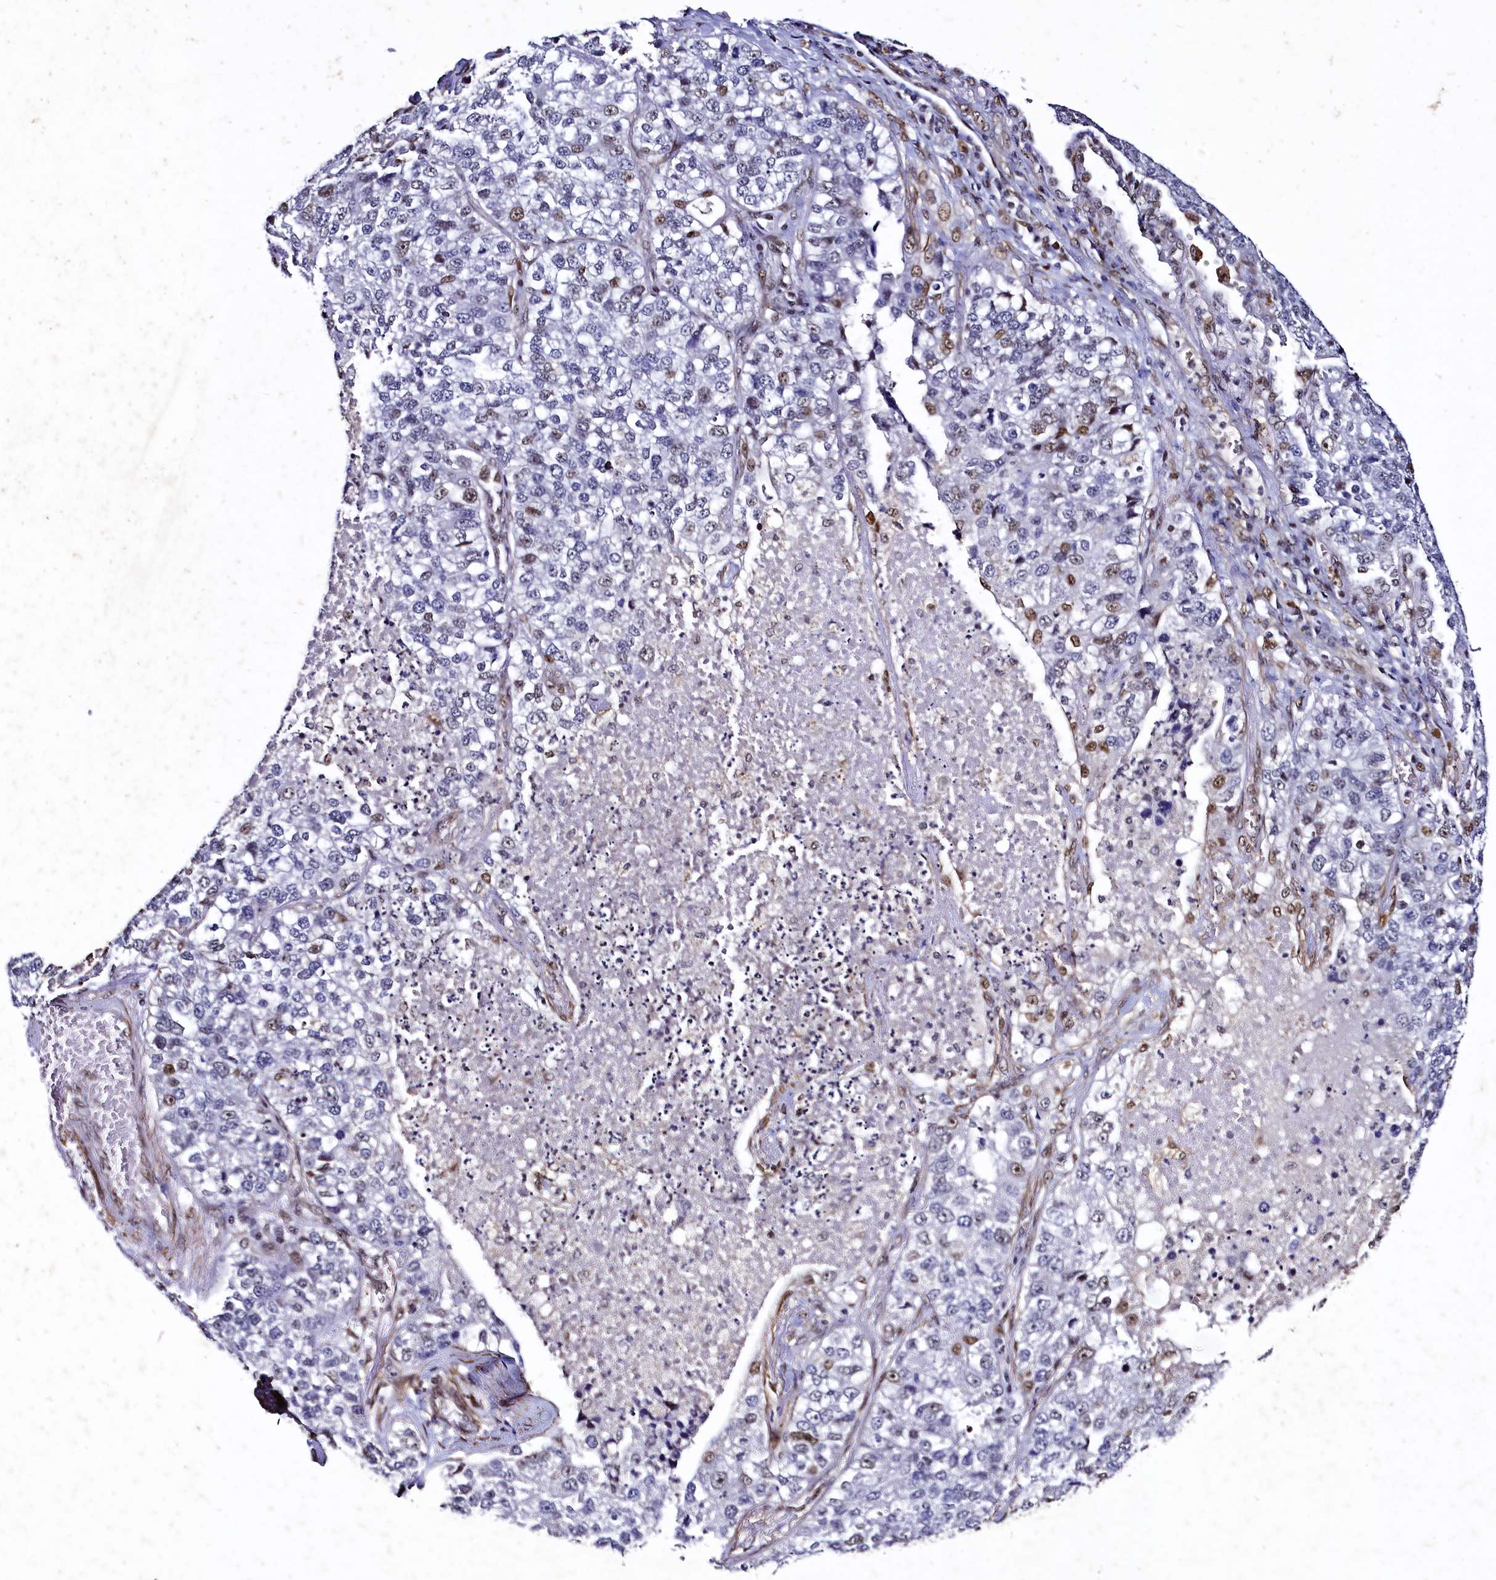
{"staining": {"intensity": "moderate", "quantity": "<25%", "location": "nuclear"}, "tissue": "lung cancer", "cell_type": "Tumor cells", "image_type": "cancer", "snomed": [{"axis": "morphology", "description": "Adenocarcinoma, NOS"}, {"axis": "topography", "description": "Lung"}], "caption": "Approximately <25% of tumor cells in adenocarcinoma (lung) show moderate nuclear protein positivity as visualized by brown immunohistochemical staining.", "gene": "SAMD10", "patient": {"sex": "male", "age": 49}}